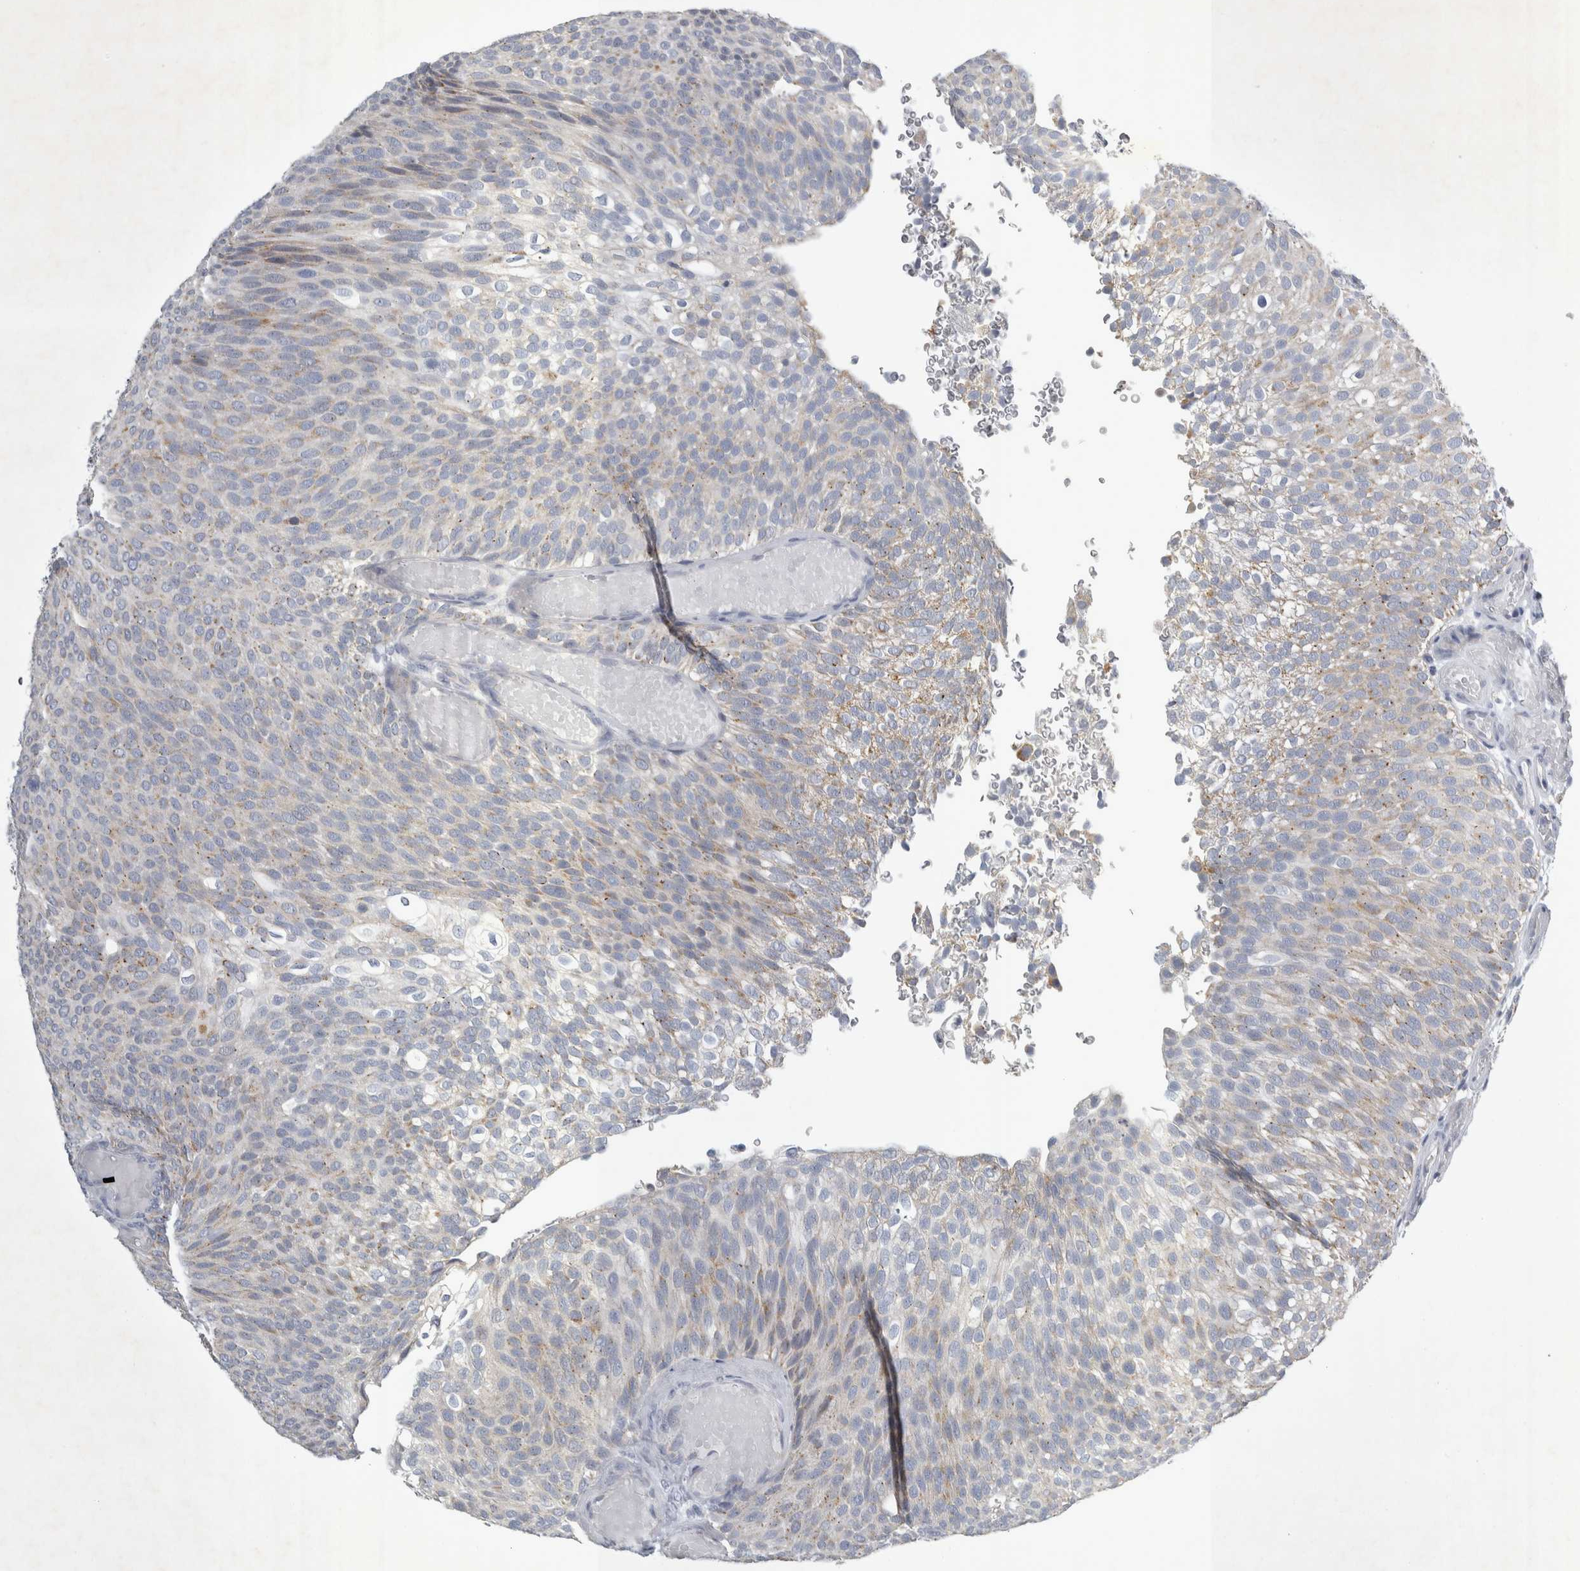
{"staining": {"intensity": "moderate", "quantity": "25%-75%", "location": "cytoplasmic/membranous"}, "tissue": "urothelial cancer", "cell_type": "Tumor cells", "image_type": "cancer", "snomed": [{"axis": "morphology", "description": "Urothelial carcinoma, Low grade"}, {"axis": "topography", "description": "Urinary bladder"}], "caption": "Immunohistochemical staining of human urothelial cancer demonstrates medium levels of moderate cytoplasmic/membranous positivity in about 25%-75% of tumor cells.", "gene": "FXYD7", "patient": {"sex": "male", "age": 78}}